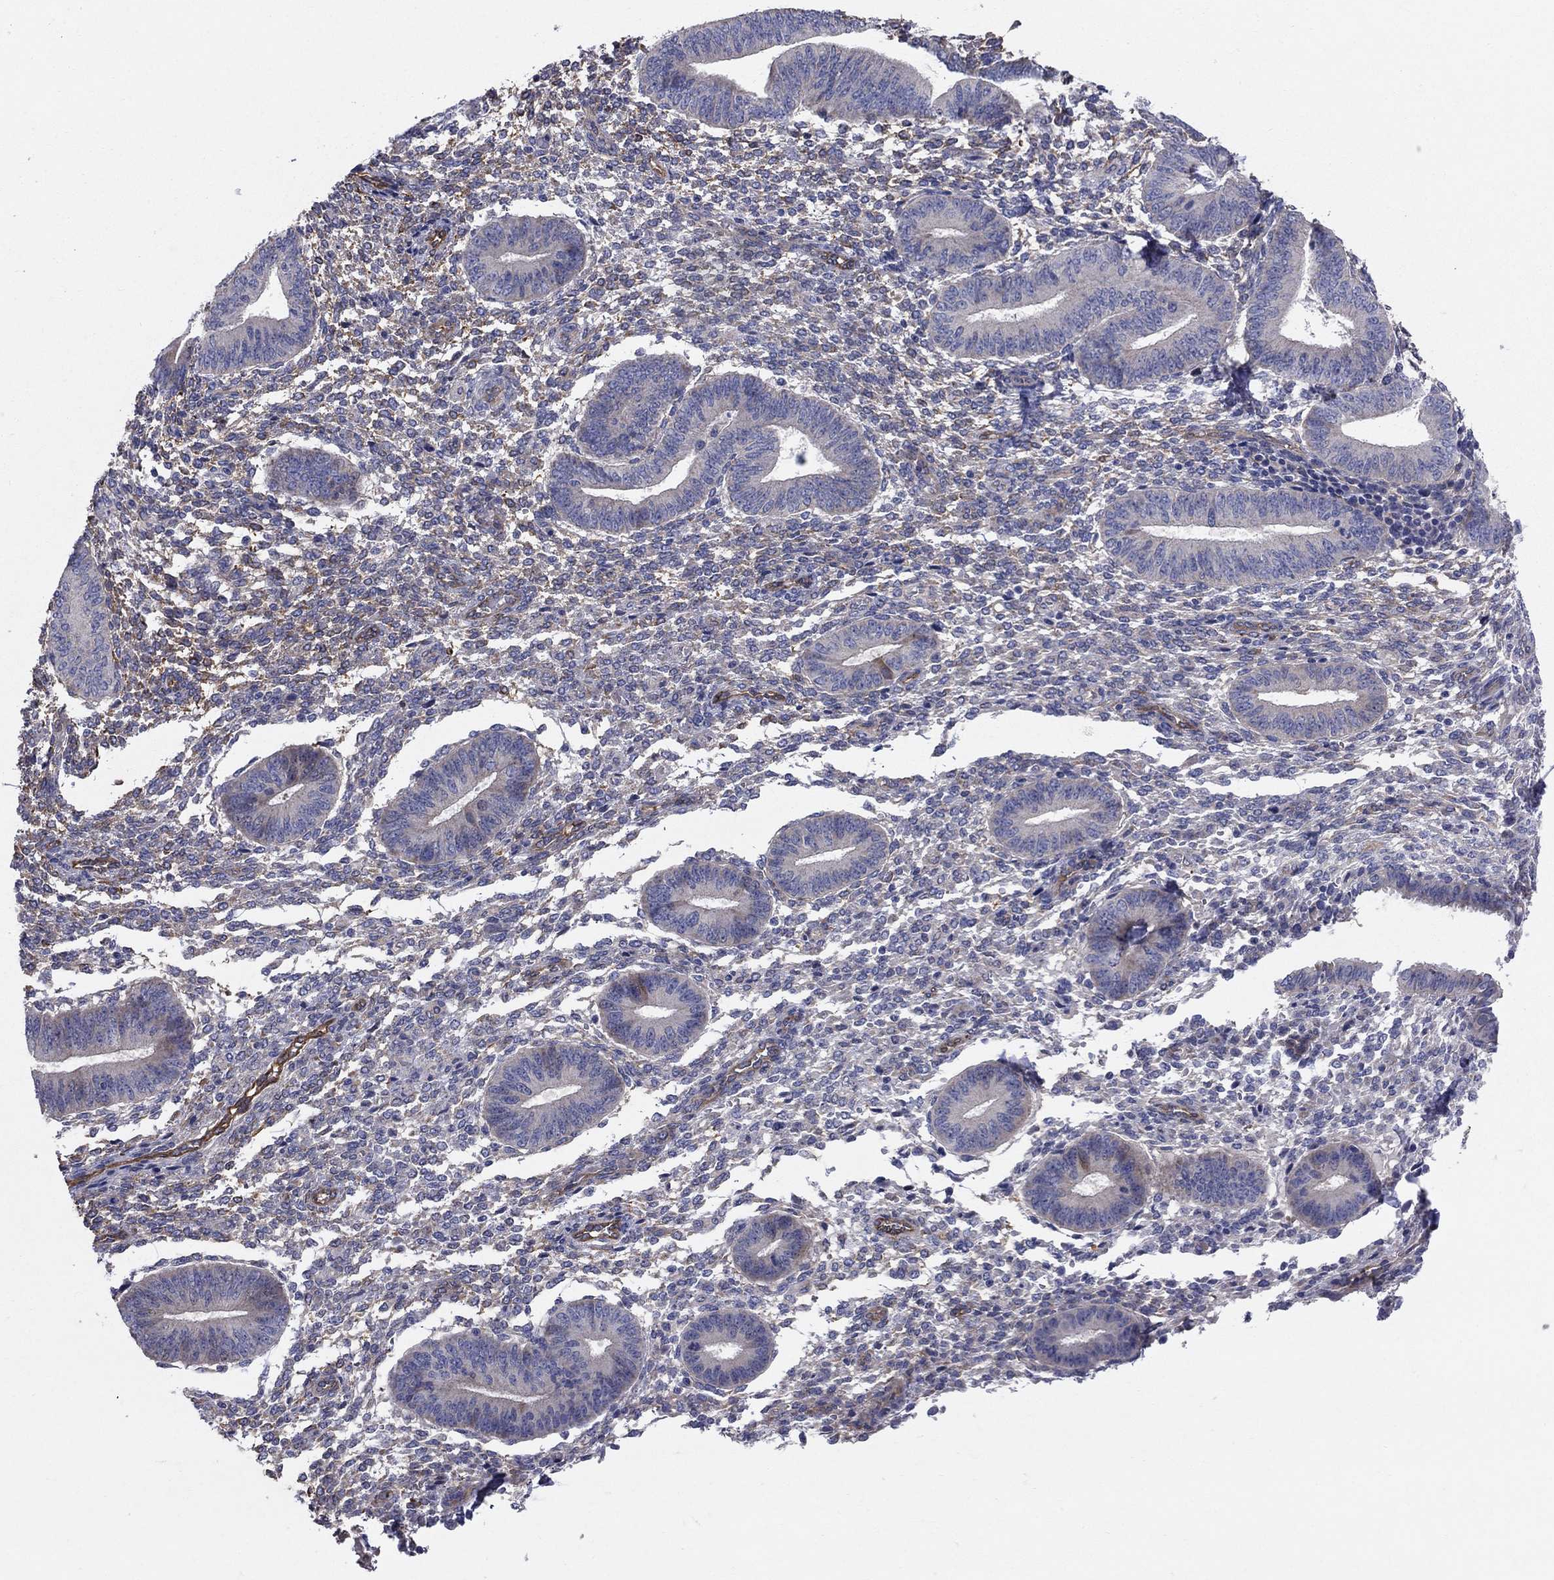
{"staining": {"intensity": "weak", "quantity": "25%-75%", "location": "cytoplasmic/membranous"}, "tissue": "endometrium", "cell_type": "Cells in endometrial stroma", "image_type": "normal", "snomed": [{"axis": "morphology", "description": "Normal tissue, NOS"}, {"axis": "topography", "description": "Endometrium"}], "caption": "Endometrium stained with immunohistochemistry displays weak cytoplasmic/membranous staining in approximately 25%-75% of cells in endometrial stroma.", "gene": "EMP2", "patient": {"sex": "female", "age": 47}}